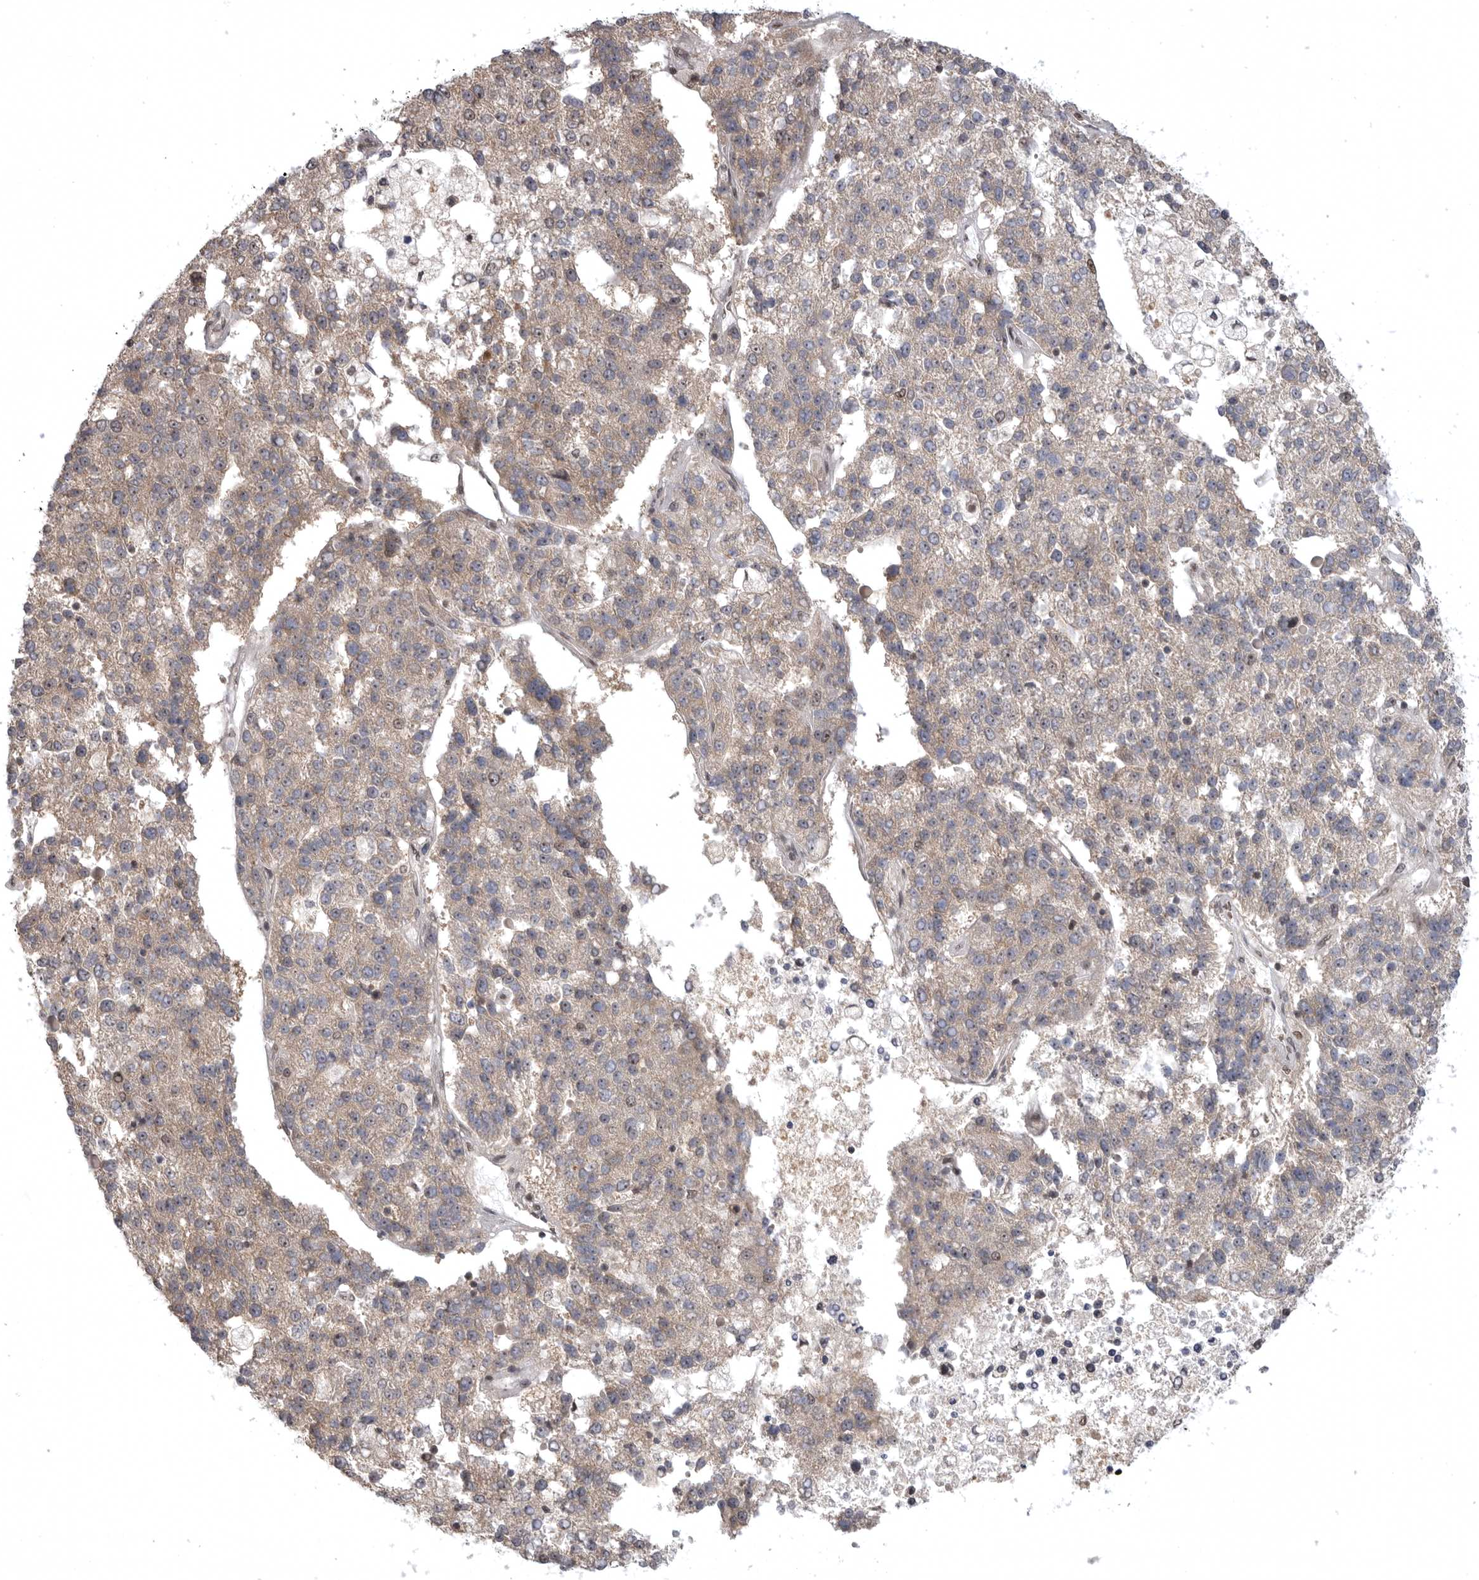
{"staining": {"intensity": "weak", "quantity": "25%-75%", "location": "cytoplasmic/membranous"}, "tissue": "pancreatic cancer", "cell_type": "Tumor cells", "image_type": "cancer", "snomed": [{"axis": "morphology", "description": "Adenocarcinoma, NOS"}, {"axis": "topography", "description": "Pancreas"}], "caption": "High-magnification brightfield microscopy of pancreatic cancer (adenocarcinoma) stained with DAB (3,3'-diaminobenzidine) (brown) and counterstained with hematoxylin (blue). tumor cells exhibit weak cytoplasmic/membranous staining is seen in about25%-75% of cells. The staining is performed using DAB brown chromogen to label protein expression. The nuclei are counter-stained blue using hematoxylin.", "gene": "ZNF830", "patient": {"sex": "female", "age": 61}}